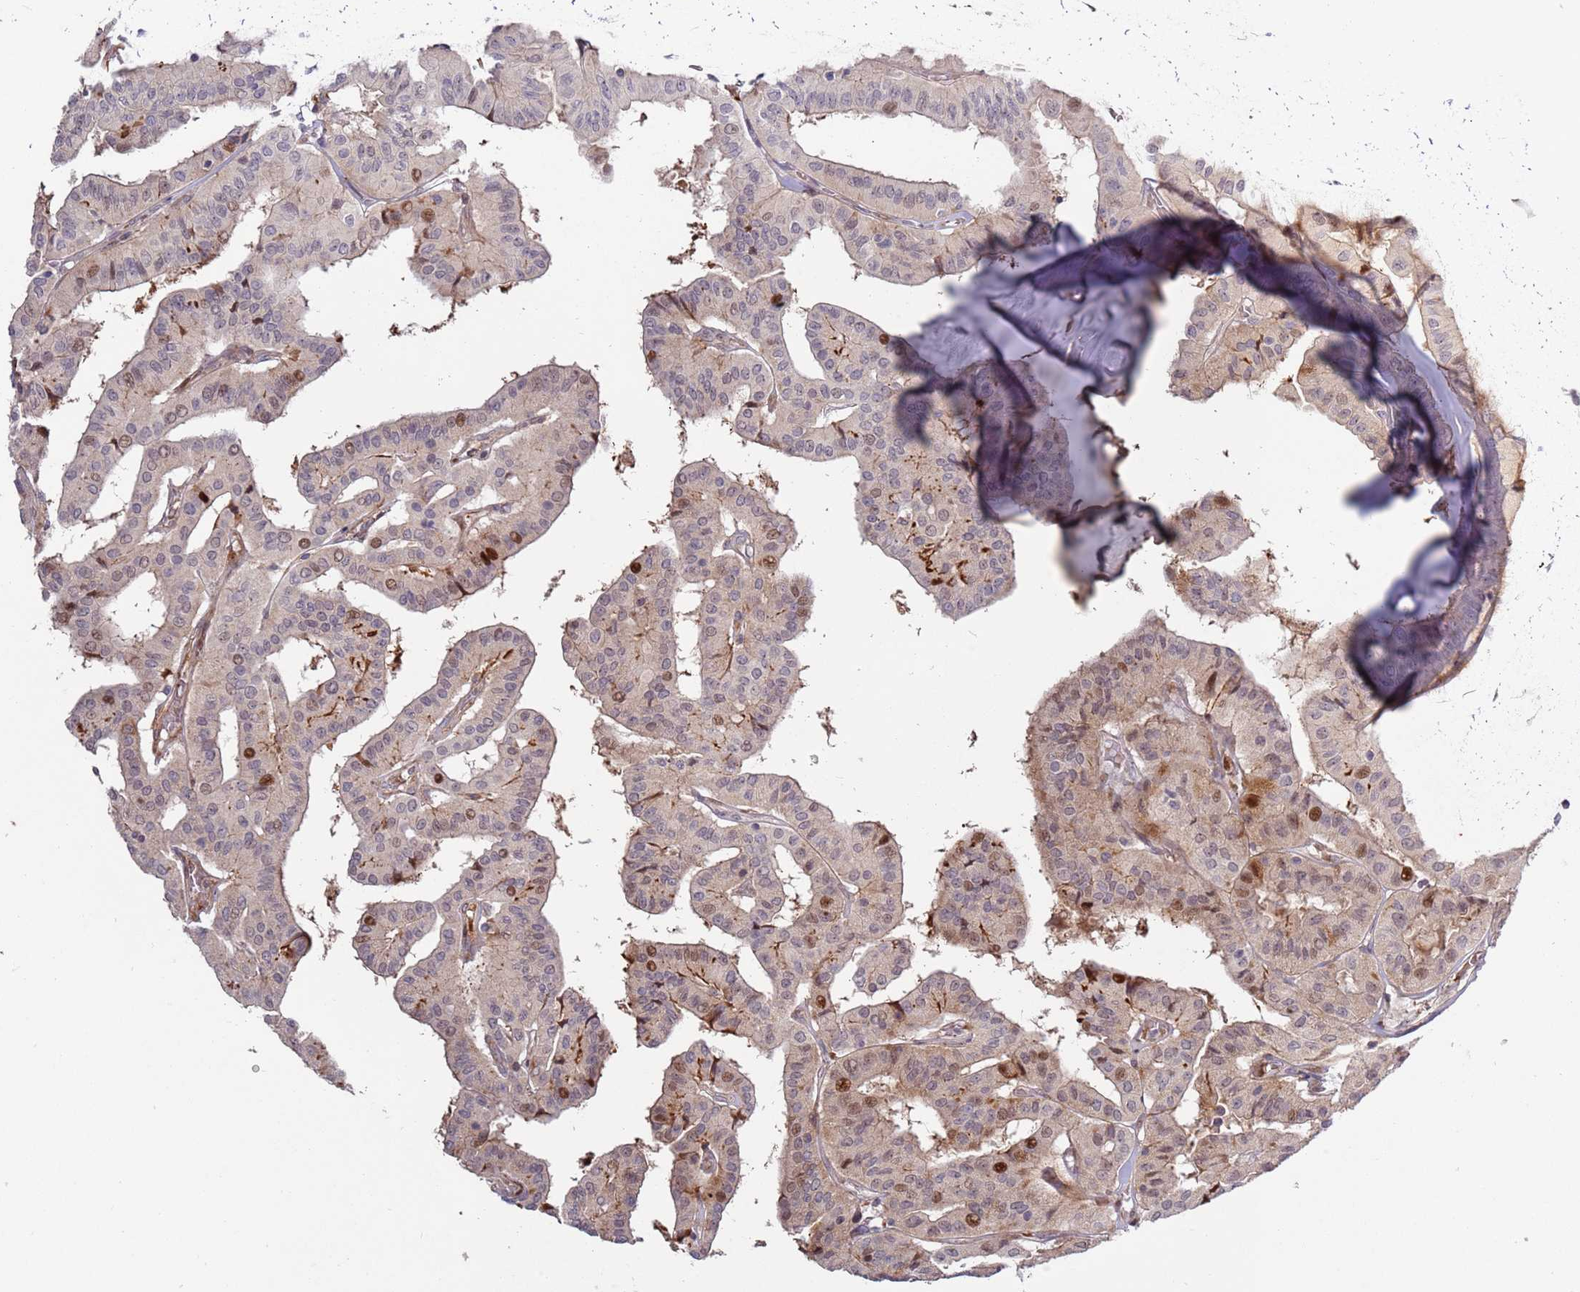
{"staining": {"intensity": "moderate", "quantity": "<25%", "location": "nuclear"}, "tissue": "thyroid cancer", "cell_type": "Tumor cells", "image_type": "cancer", "snomed": [{"axis": "morphology", "description": "Papillary adenocarcinoma, NOS"}, {"axis": "topography", "description": "Thyroid gland"}], "caption": "Protein staining of papillary adenocarcinoma (thyroid) tissue exhibits moderate nuclear expression in about <25% of tumor cells. Nuclei are stained in blue.", "gene": "RHBDL1", "patient": {"sex": "female", "age": 59}}